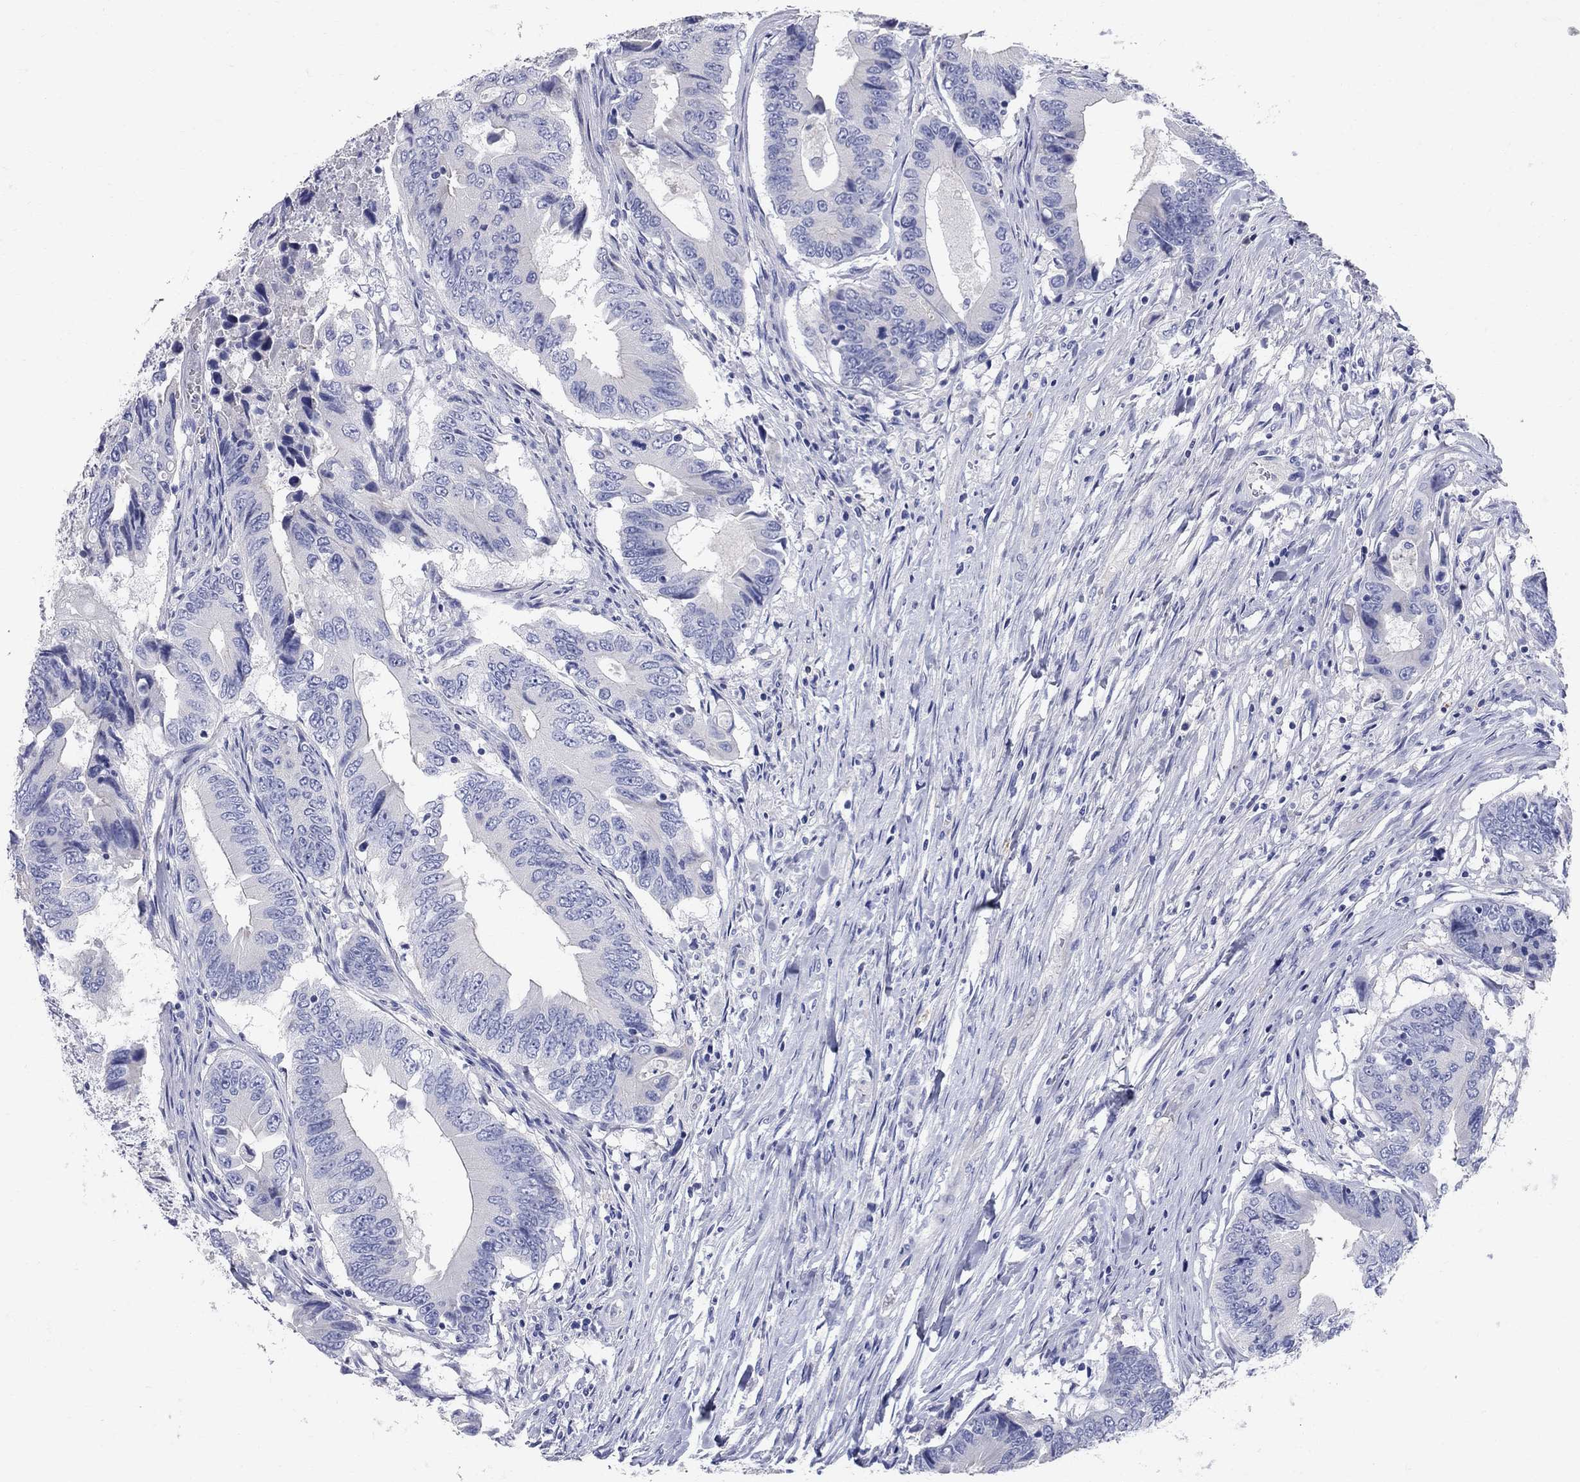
{"staining": {"intensity": "negative", "quantity": "none", "location": "none"}, "tissue": "colorectal cancer", "cell_type": "Tumor cells", "image_type": "cancer", "snomed": [{"axis": "morphology", "description": "Adenocarcinoma, NOS"}, {"axis": "topography", "description": "Colon"}], "caption": "Photomicrograph shows no significant protein staining in tumor cells of colorectal cancer (adenocarcinoma). (Stains: DAB (3,3'-diaminobenzidine) IHC with hematoxylin counter stain, Microscopy: brightfield microscopy at high magnification).", "gene": "AOX1", "patient": {"sex": "female", "age": 90}}